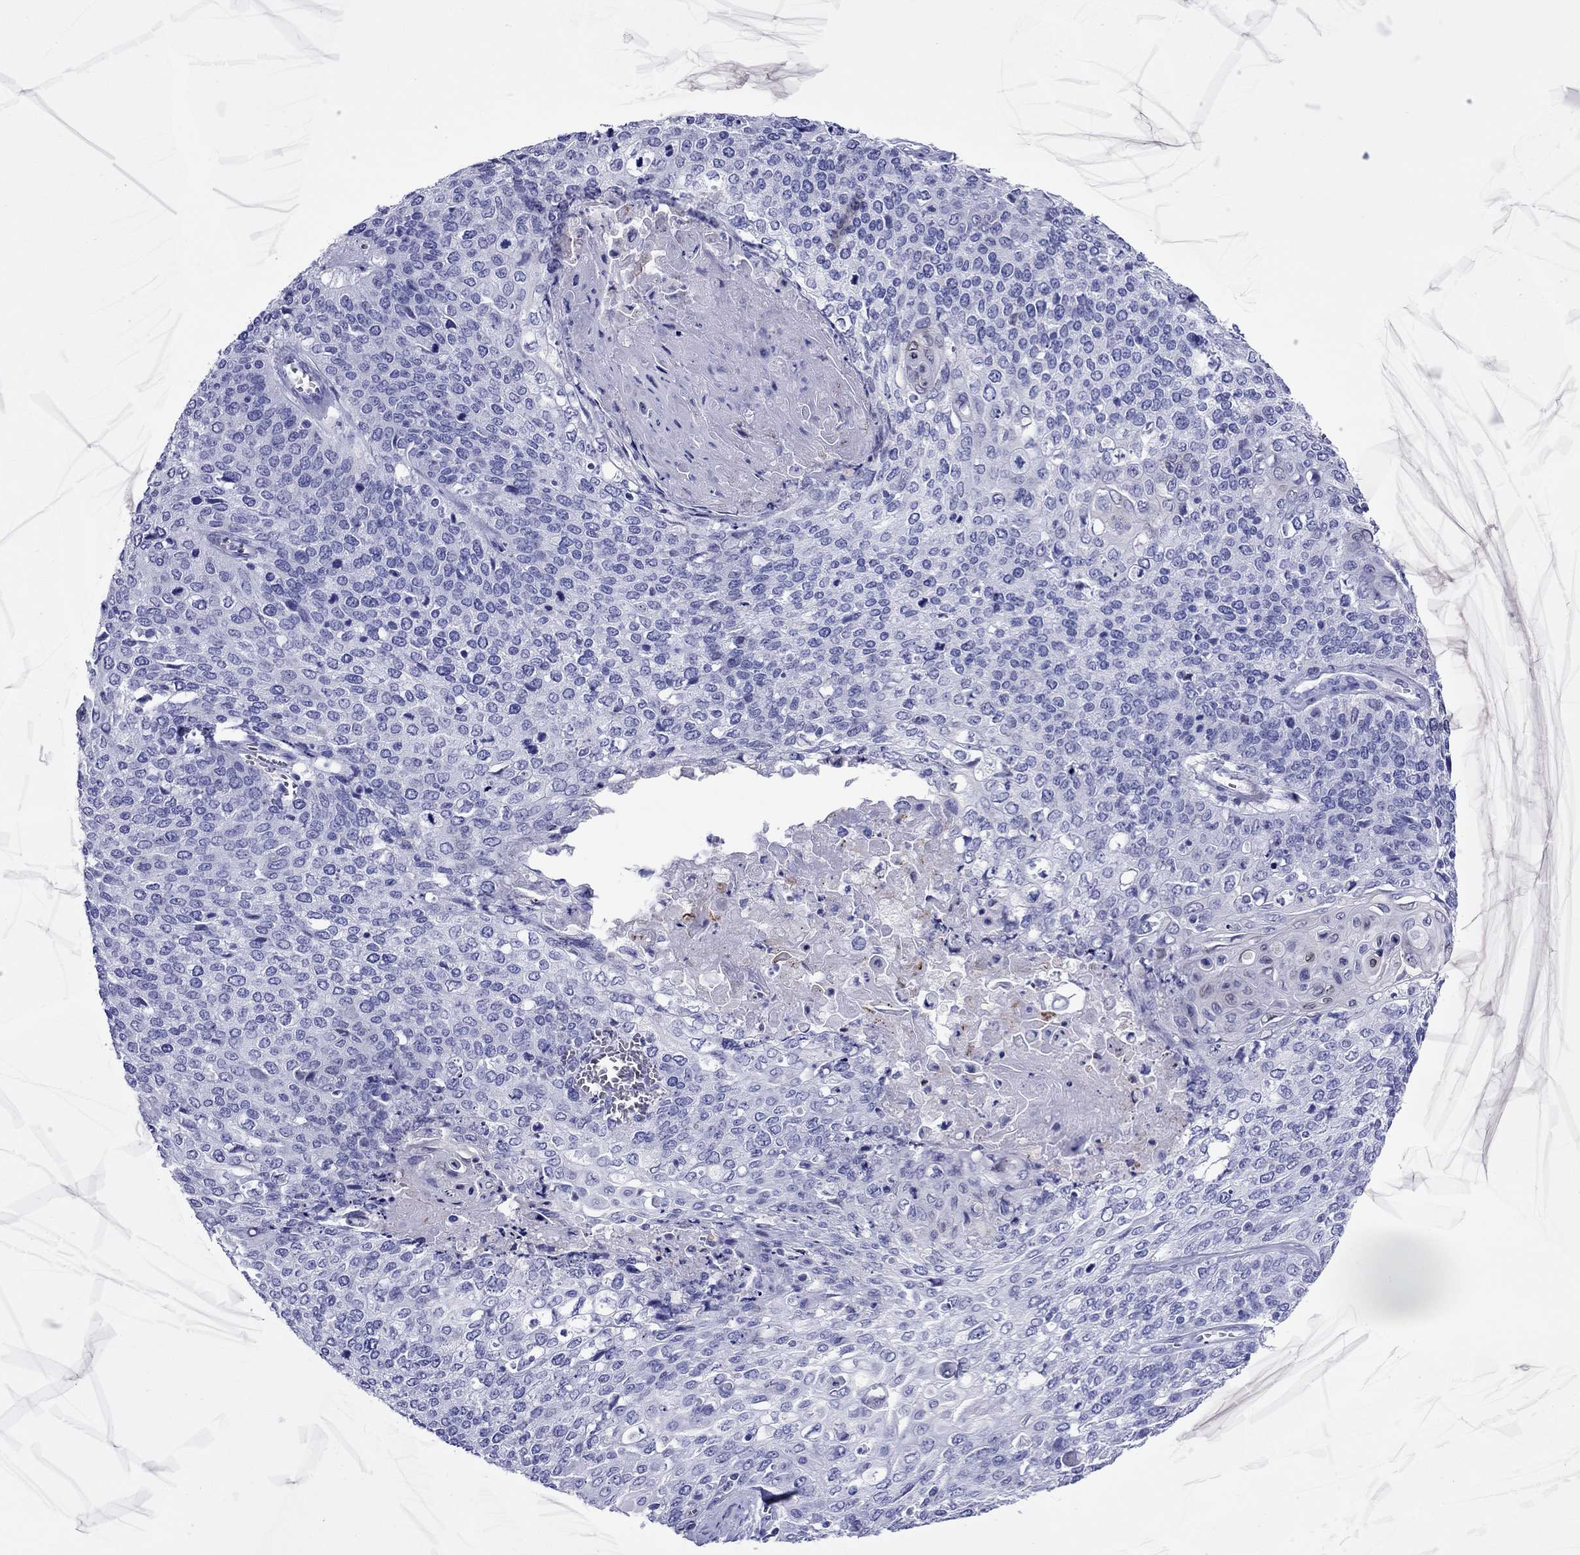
{"staining": {"intensity": "negative", "quantity": "none", "location": "none"}, "tissue": "cervical cancer", "cell_type": "Tumor cells", "image_type": "cancer", "snomed": [{"axis": "morphology", "description": "Squamous cell carcinoma, NOS"}, {"axis": "topography", "description": "Cervix"}], "caption": "Histopathology image shows no significant protein positivity in tumor cells of squamous cell carcinoma (cervical).", "gene": "ADORA2A", "patient": {"sex": "female", "age": 39}}